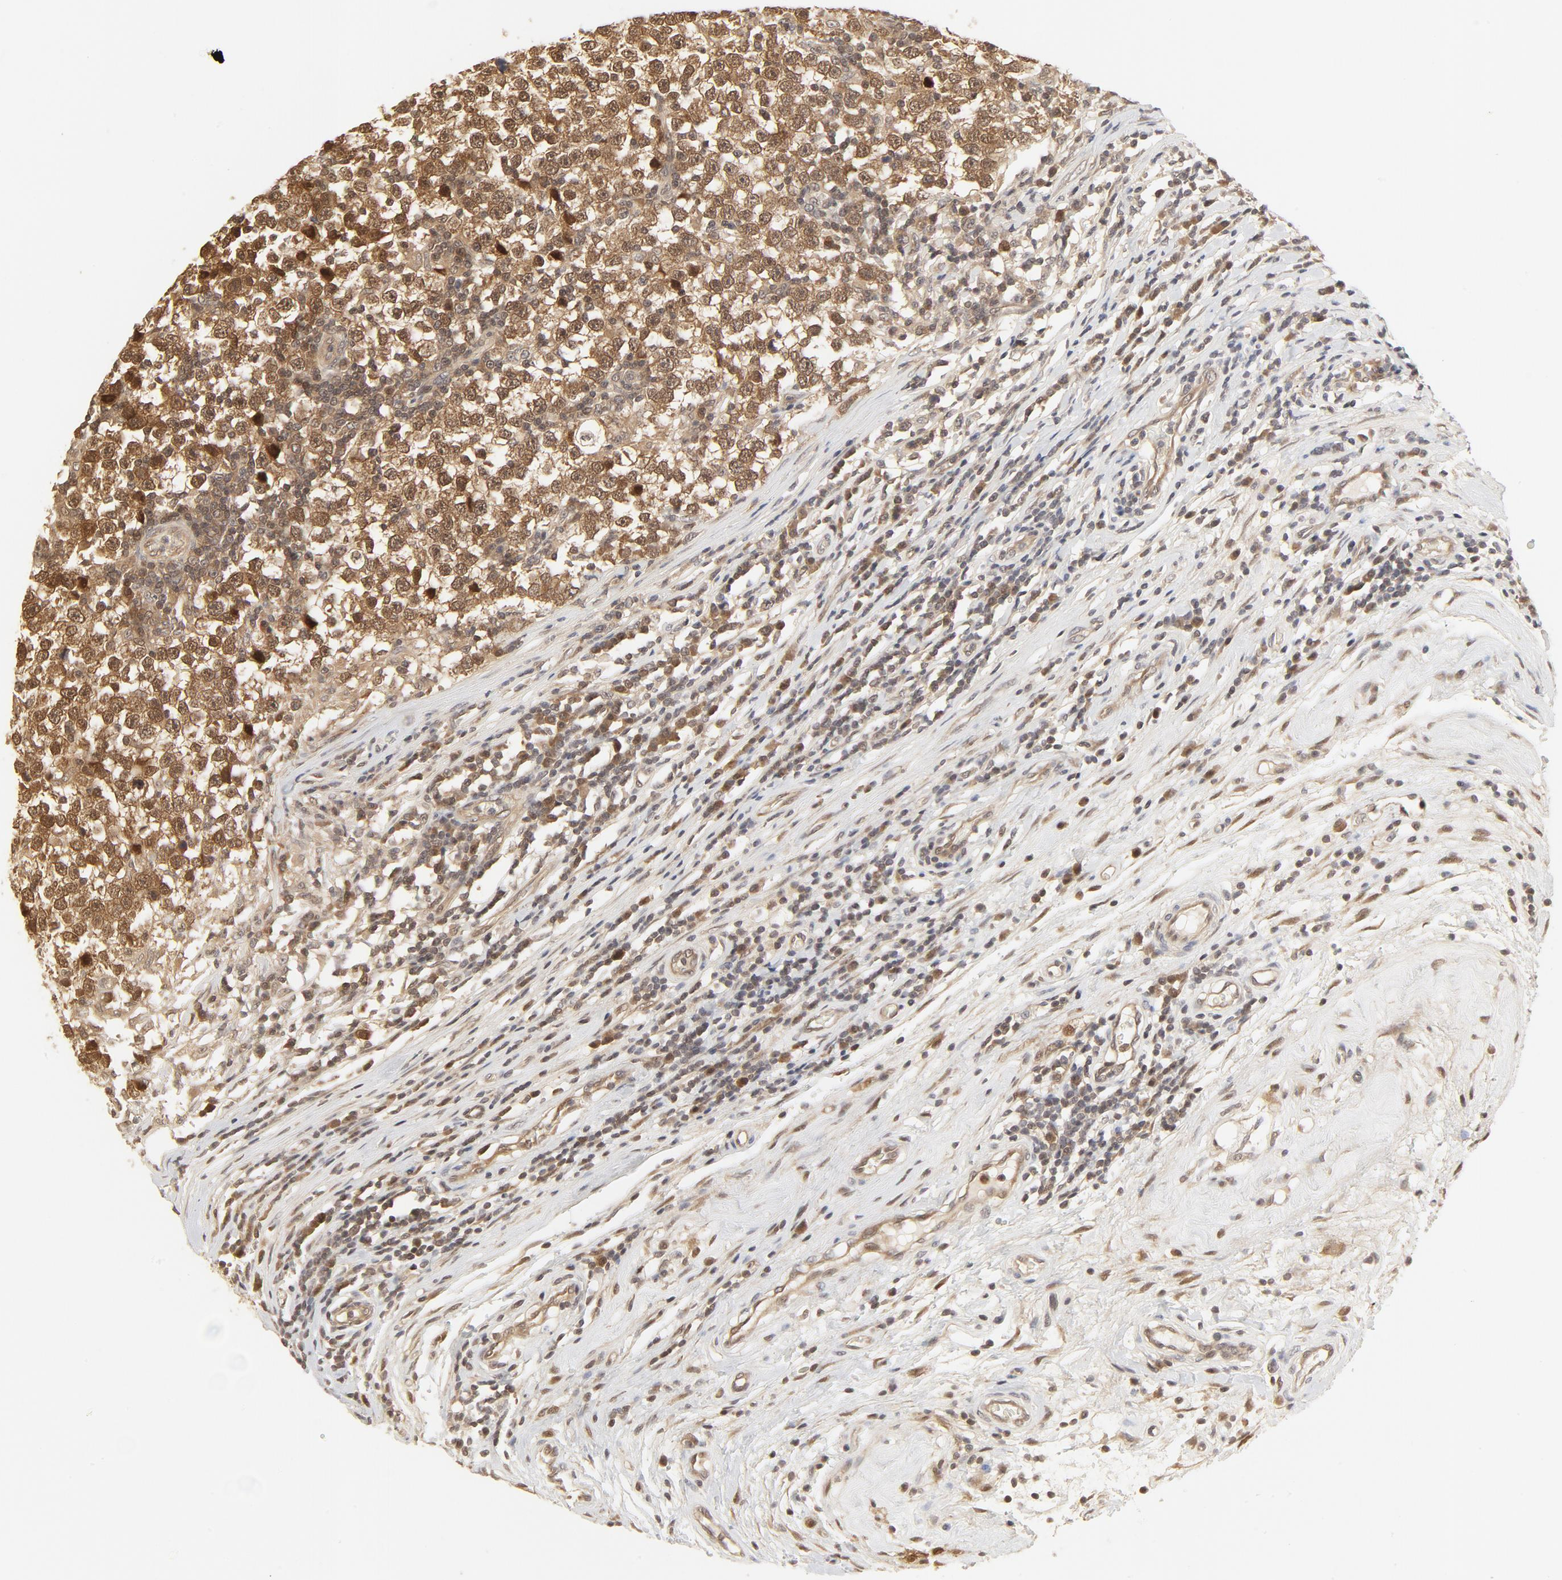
{"staining": {"intensity": "moderate", "quantity": ">75%", "location": "cytoplasmic/membranous,nuclear"}, "tissue": "testis cancer", "cell_type": "Tumor cells", "image_type": "cancer", "snomed": [{"axis": "morphology", "description": "Seminoma, NOS"}, {"axis": "topography", "description": "Testis"}], "caption": "Immunohistochemical staining of human seminoma (testis) shows moderate cytoplasmic/membranous and nuclear protein expression in approximately >75% of tumor cells.", "gene": "NEDD8", "patient": {"sex": "male", "age": 43}}